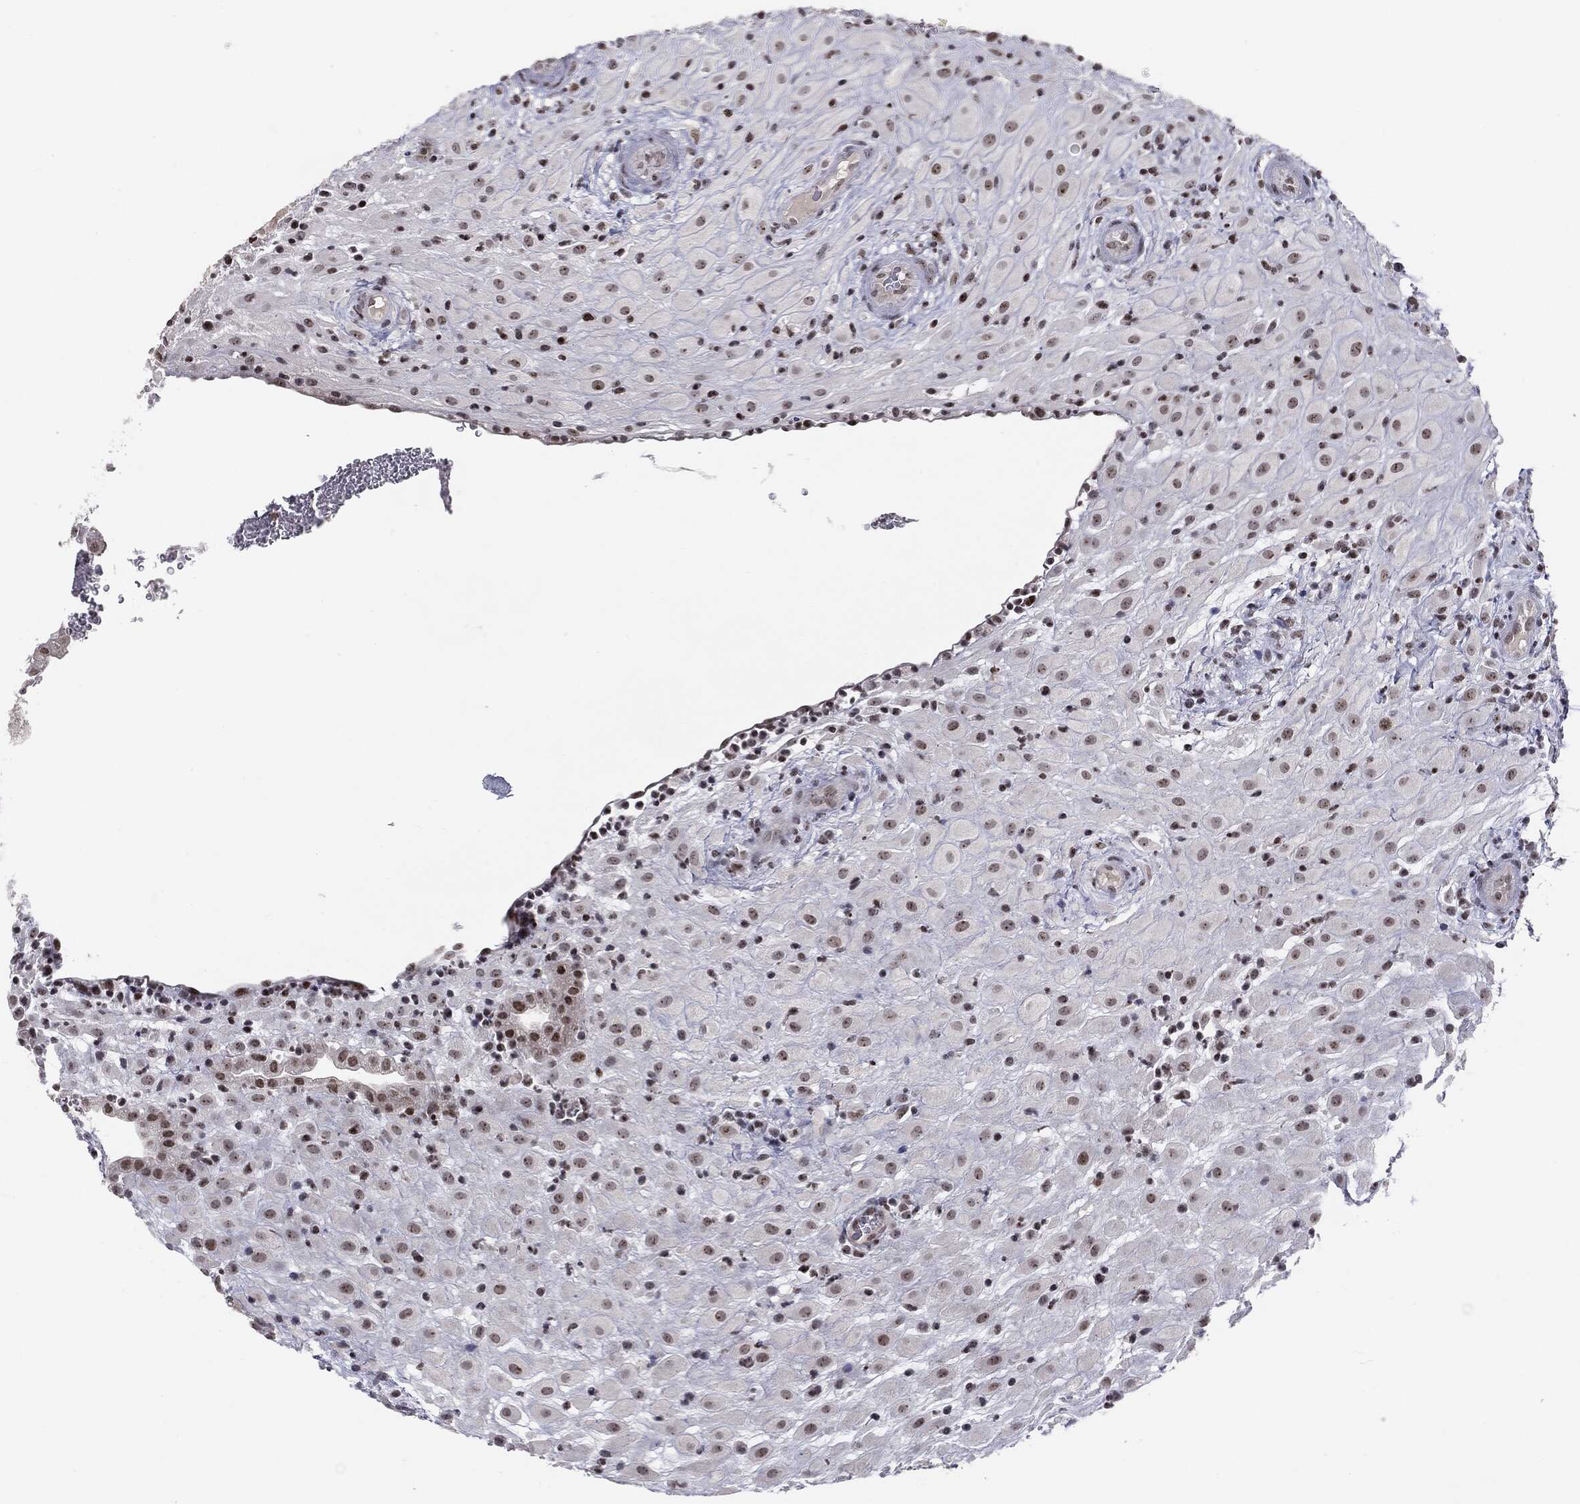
{"staining": {"intensity": "moderate", "quantity": ">75%", "location": "nuclear"}, "tissue": "placenta", "cell_type": "Decidual cells", "image_type": "normal", "snomed": [{"axis": "morphology", "description": "Normal tissue, NOS"}, {"axis": "topography", "description": "Placenta"}], "caption": "Placenta stained with a brown dye exhibits moderate nuclear positive staining in approximately >75% of decidual cells.", "gene": "MDC1", "patient": {"sex": "female", "age": 19}}